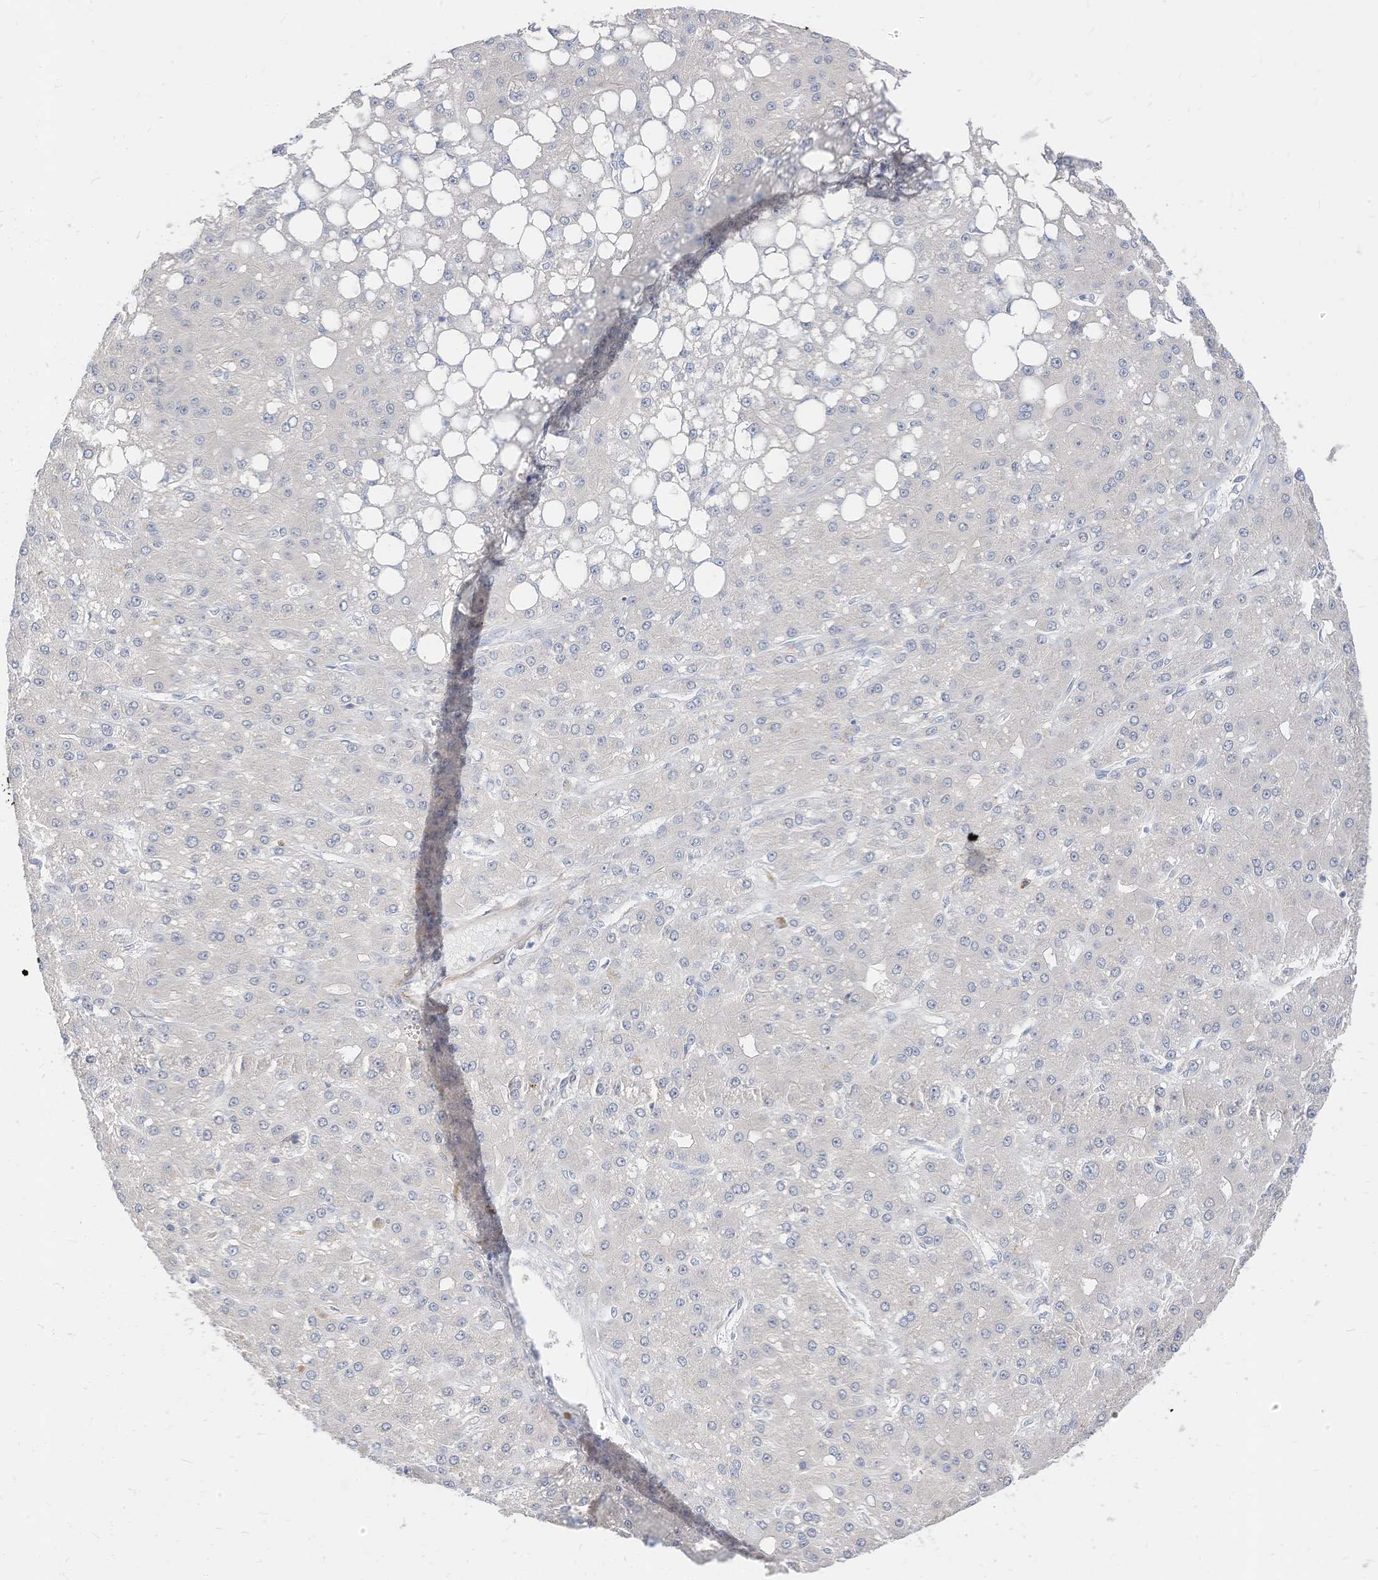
{"staining": {"intensity": "negative", "quantity": "none", "location": "none"}, "tissue": "liver cancer", "cell_type": "Tumor cells", "image_type": "cancer", "snomed": [{"axis": "morphology", "description": "Carcinoma, Hepatocellular, NOS"}, {"axis": "topography", "description": "Liver"}], "caption": "This is an IHC histopathology image of human liver hepatocellular carcinoma. There is no positivity in tumor cells.", "gene": "ATP13A1", "patient": {"sex": "male", "age": 67}}